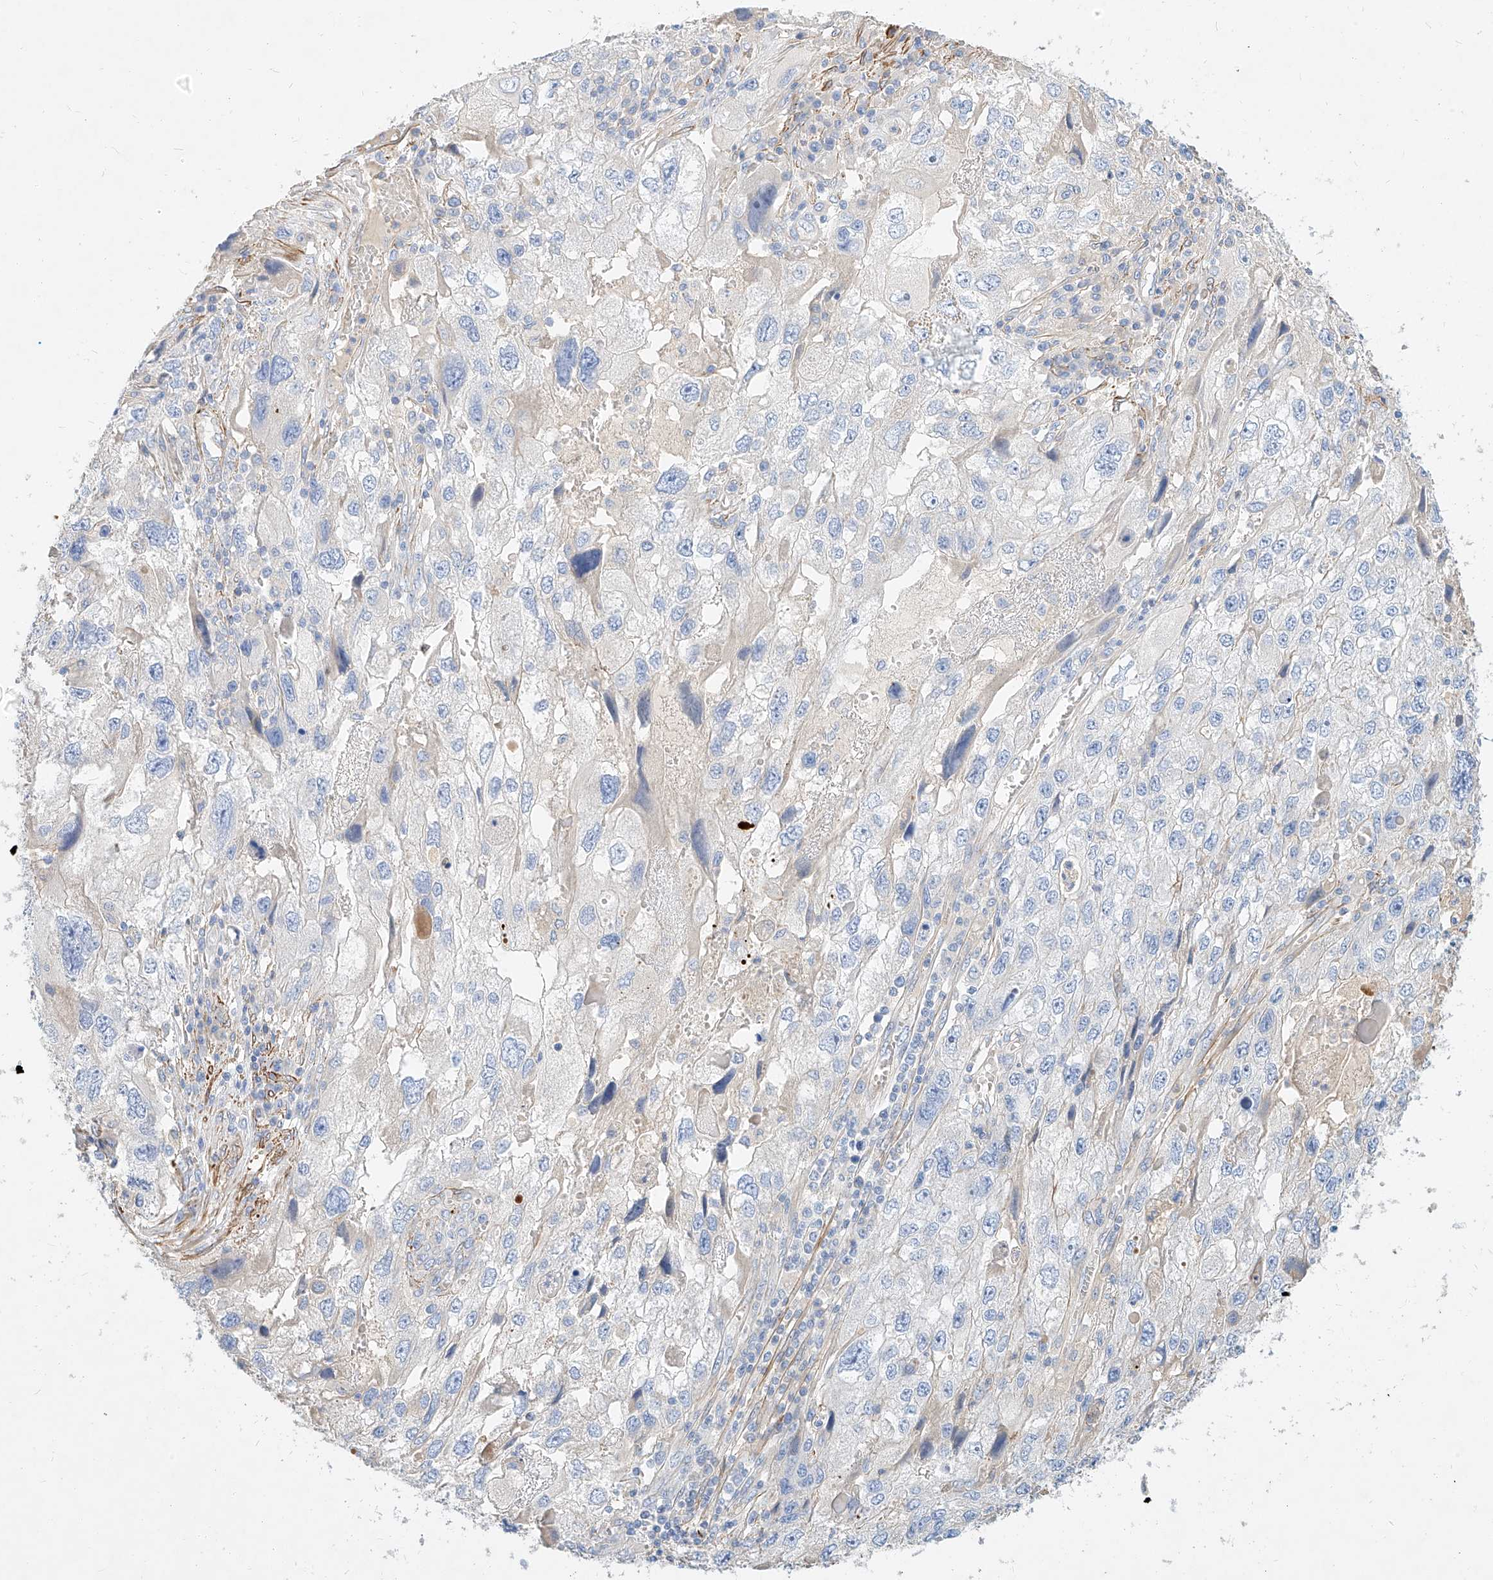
{"staining": {"intensity": "negative", "quantity": "none", "location": "none"}, "tissue": "endometrial cancer", "cell_type": "Tumor cells", "image_type": "cancer", "snomed": [{"axis": "morphology", "description": "Adenocarcinoma, NOS"}, {"axis": "topography", "description": "Endometrium"}], "caption": "Human endometrial cancer stained for a protein using immunohistochemistry displays no expression in tumor cells.", "gene": "KCNH5", "patient": {"sex": "female", "age": 49}}